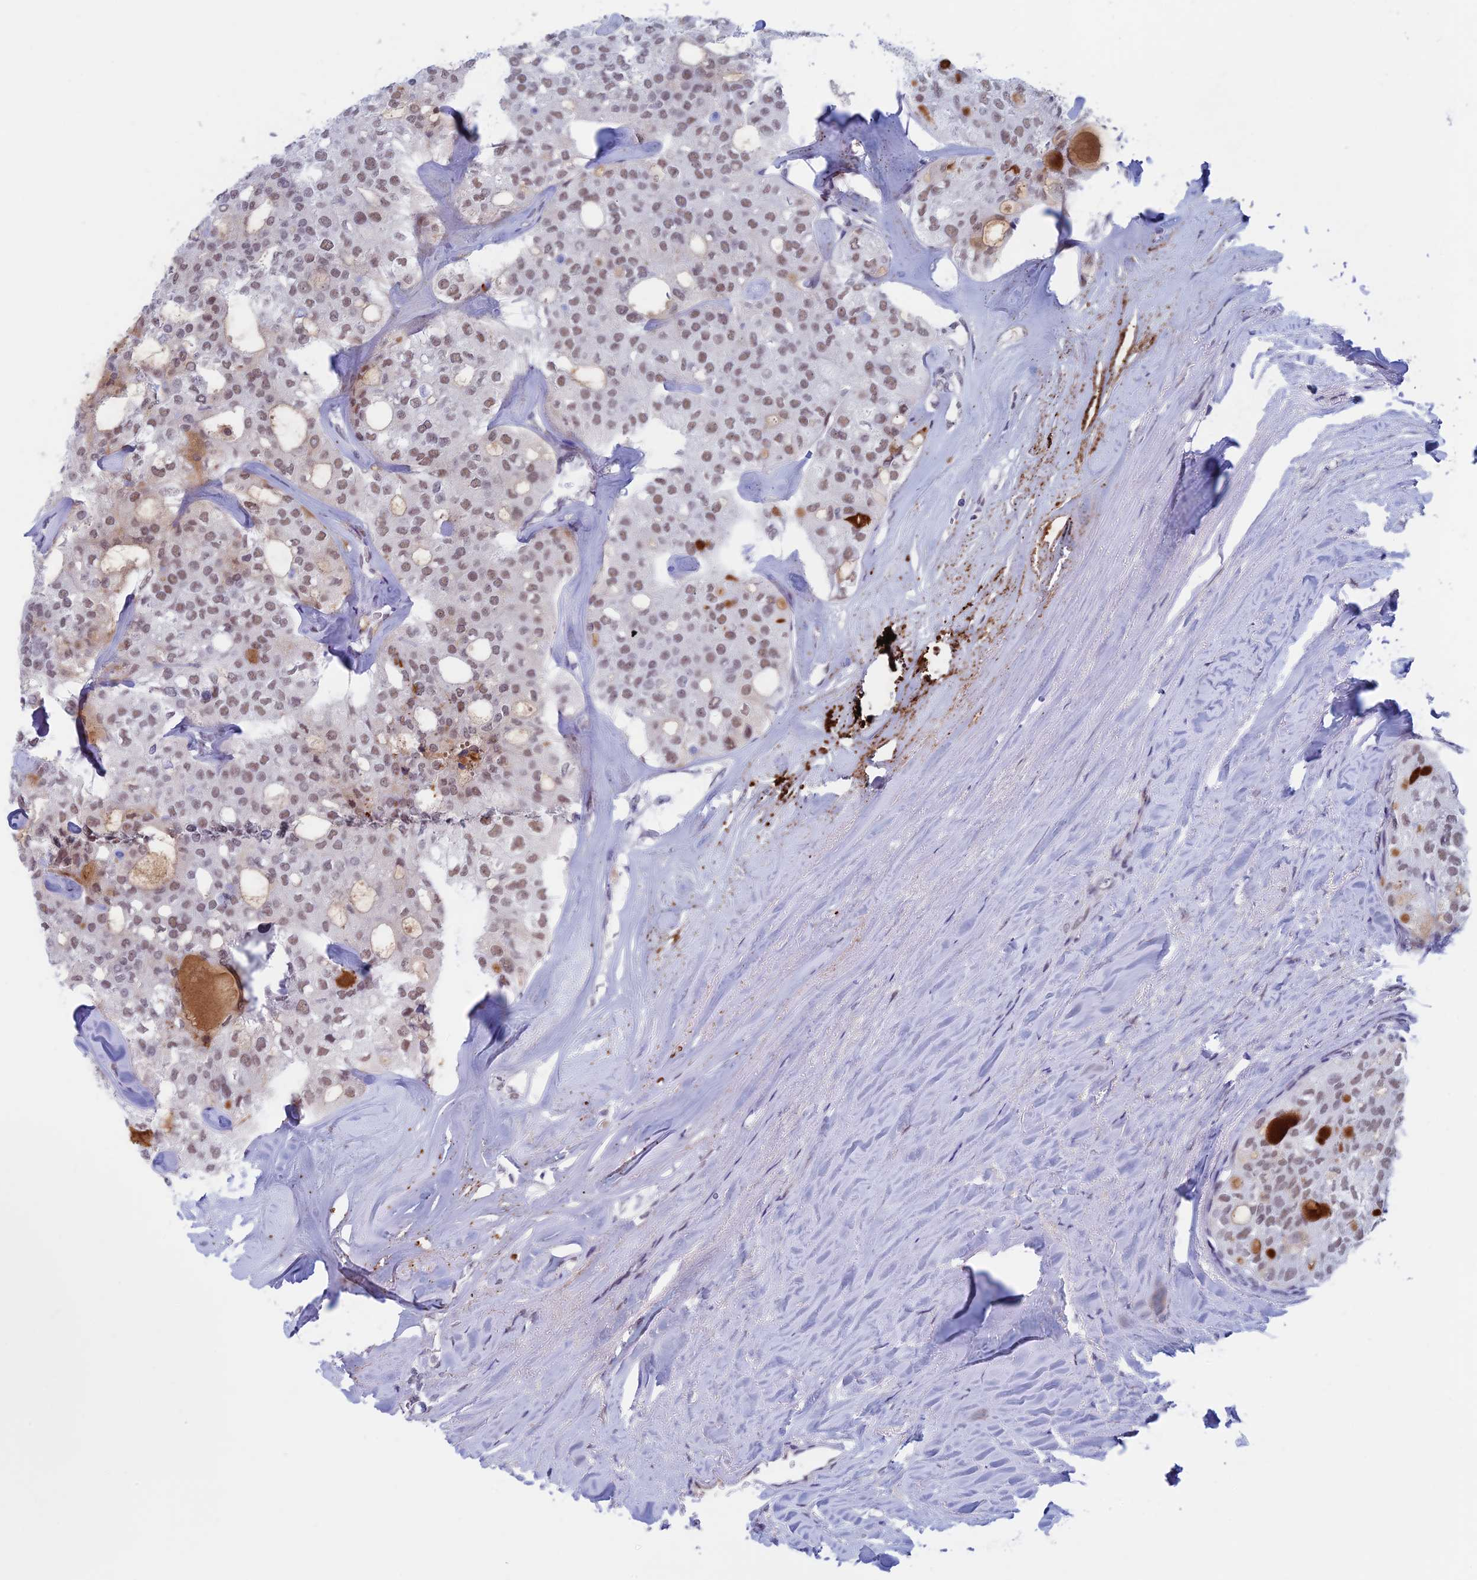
{"staining": {"intensity": "moderate", "quantity": ">75%", "location": "nuclear"}, "tissue": "thyroid cancer", "cell_type": "Tumor cells", "image_type": "cancer", "snomed": [{"axis": "morphology", "description": "Follicular adenoma carcinoma, NOS"}, {"axis": "topography", "description": "Thyroid gland"}], "caption": "This is a photomicrograph of immunohistochemistry staining of follicular adenoma carcinoma (thyroid), which shows moderate staining in the nuclear of tumor cells.", "gene": "ASH2L", "patient": {"sex": "male", "age": 75}}